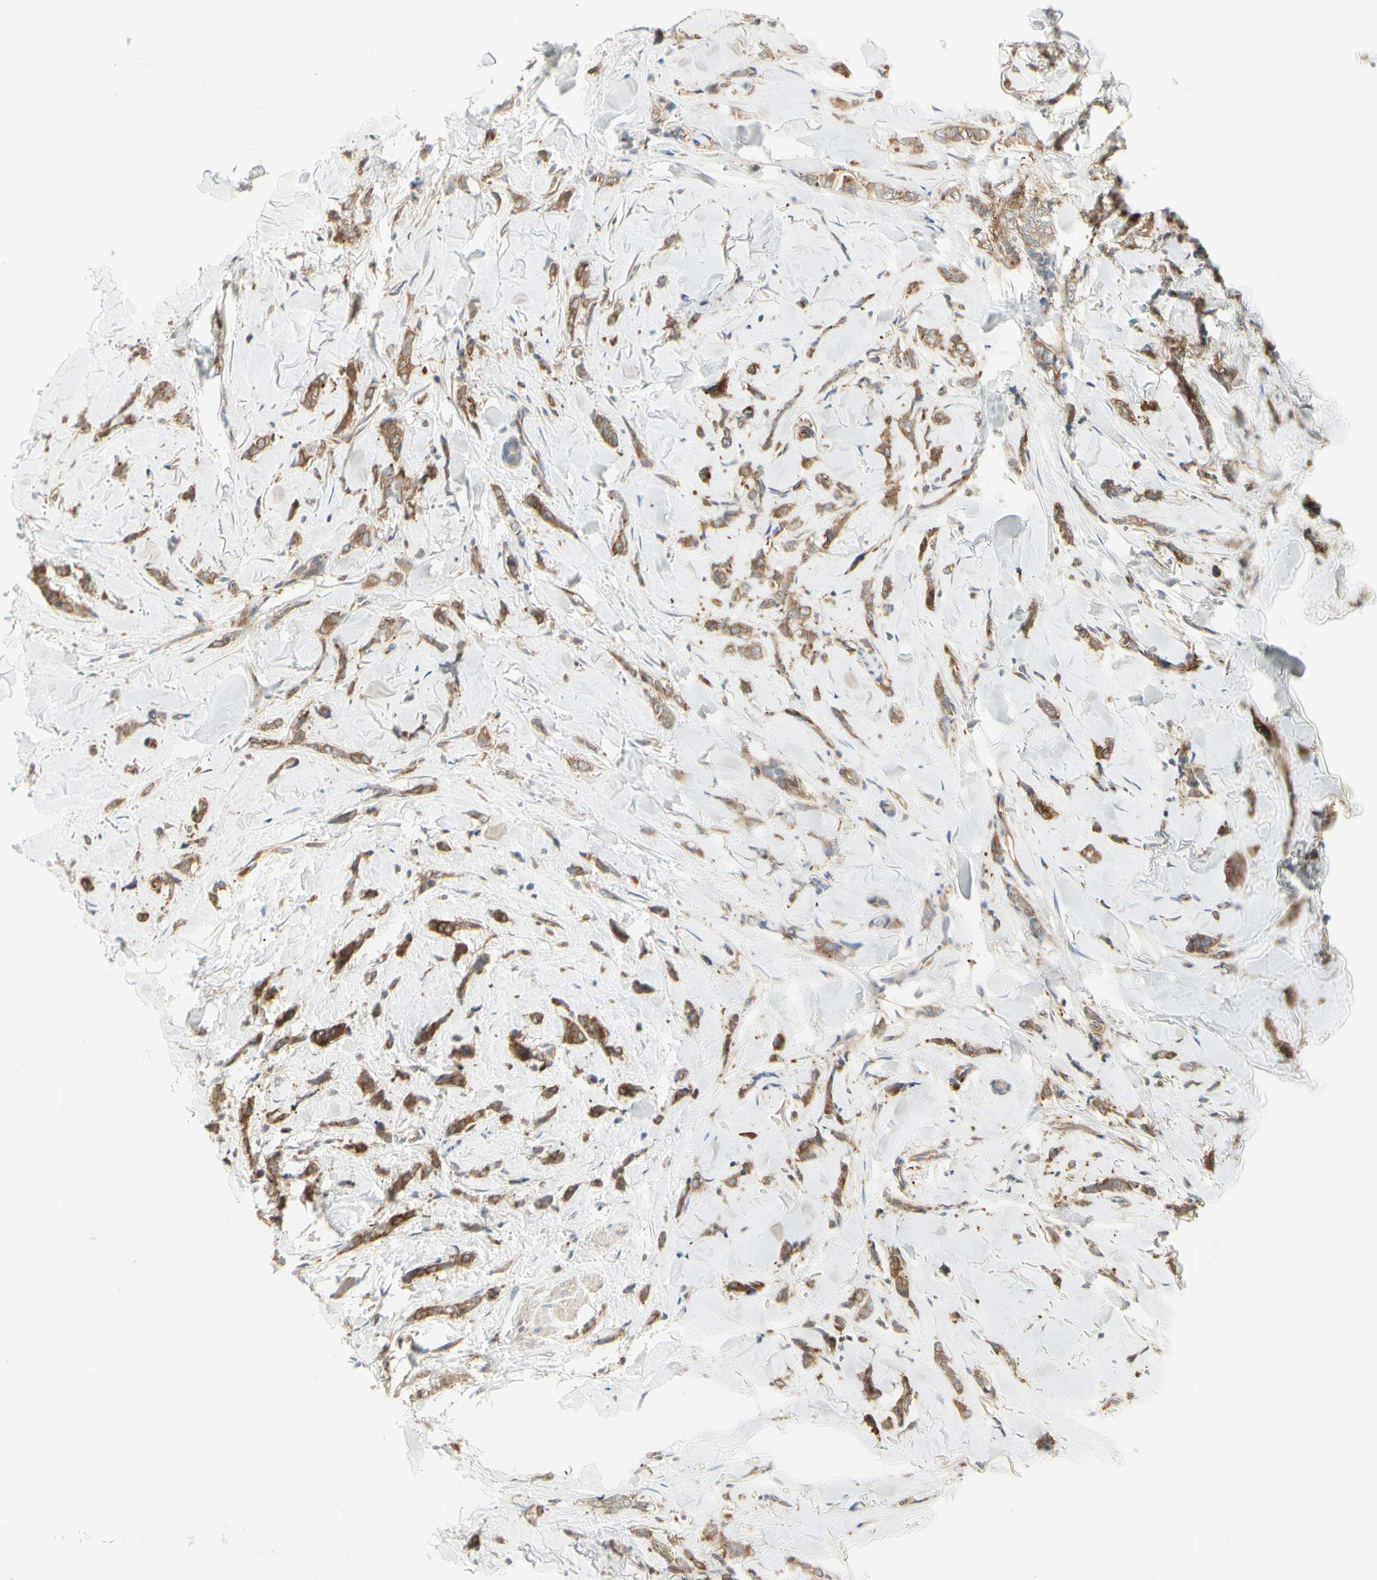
{"staining": {"intensity": "moderate", "quantity": ">75%", "location": "cytoplasmic/membranous"}, "tissue": "breast cancer", "cell_type": "Tumor cells", "image_type": "cancer", "snomed": [{"axis": "morphology", "description": "Lobular carcinoma"}, {"axis": "topography", "description": "Skin"}, {"axis": "topography", "description": "Breast"}], "caption": "Immunohistochemistry (IHC) micrograph of neoplastic tissue: human breast cancer (lobular carcinoma) stained using immunohistochemistry exhibits medium levels of moderate protein expression localized specifically in the cytoplasmic/membranous of tumor cells, appearing as a cytoplasmic/membranous brown color.", "gene": "NFKB2", "patient": {"sex": "female", "age": 46}}